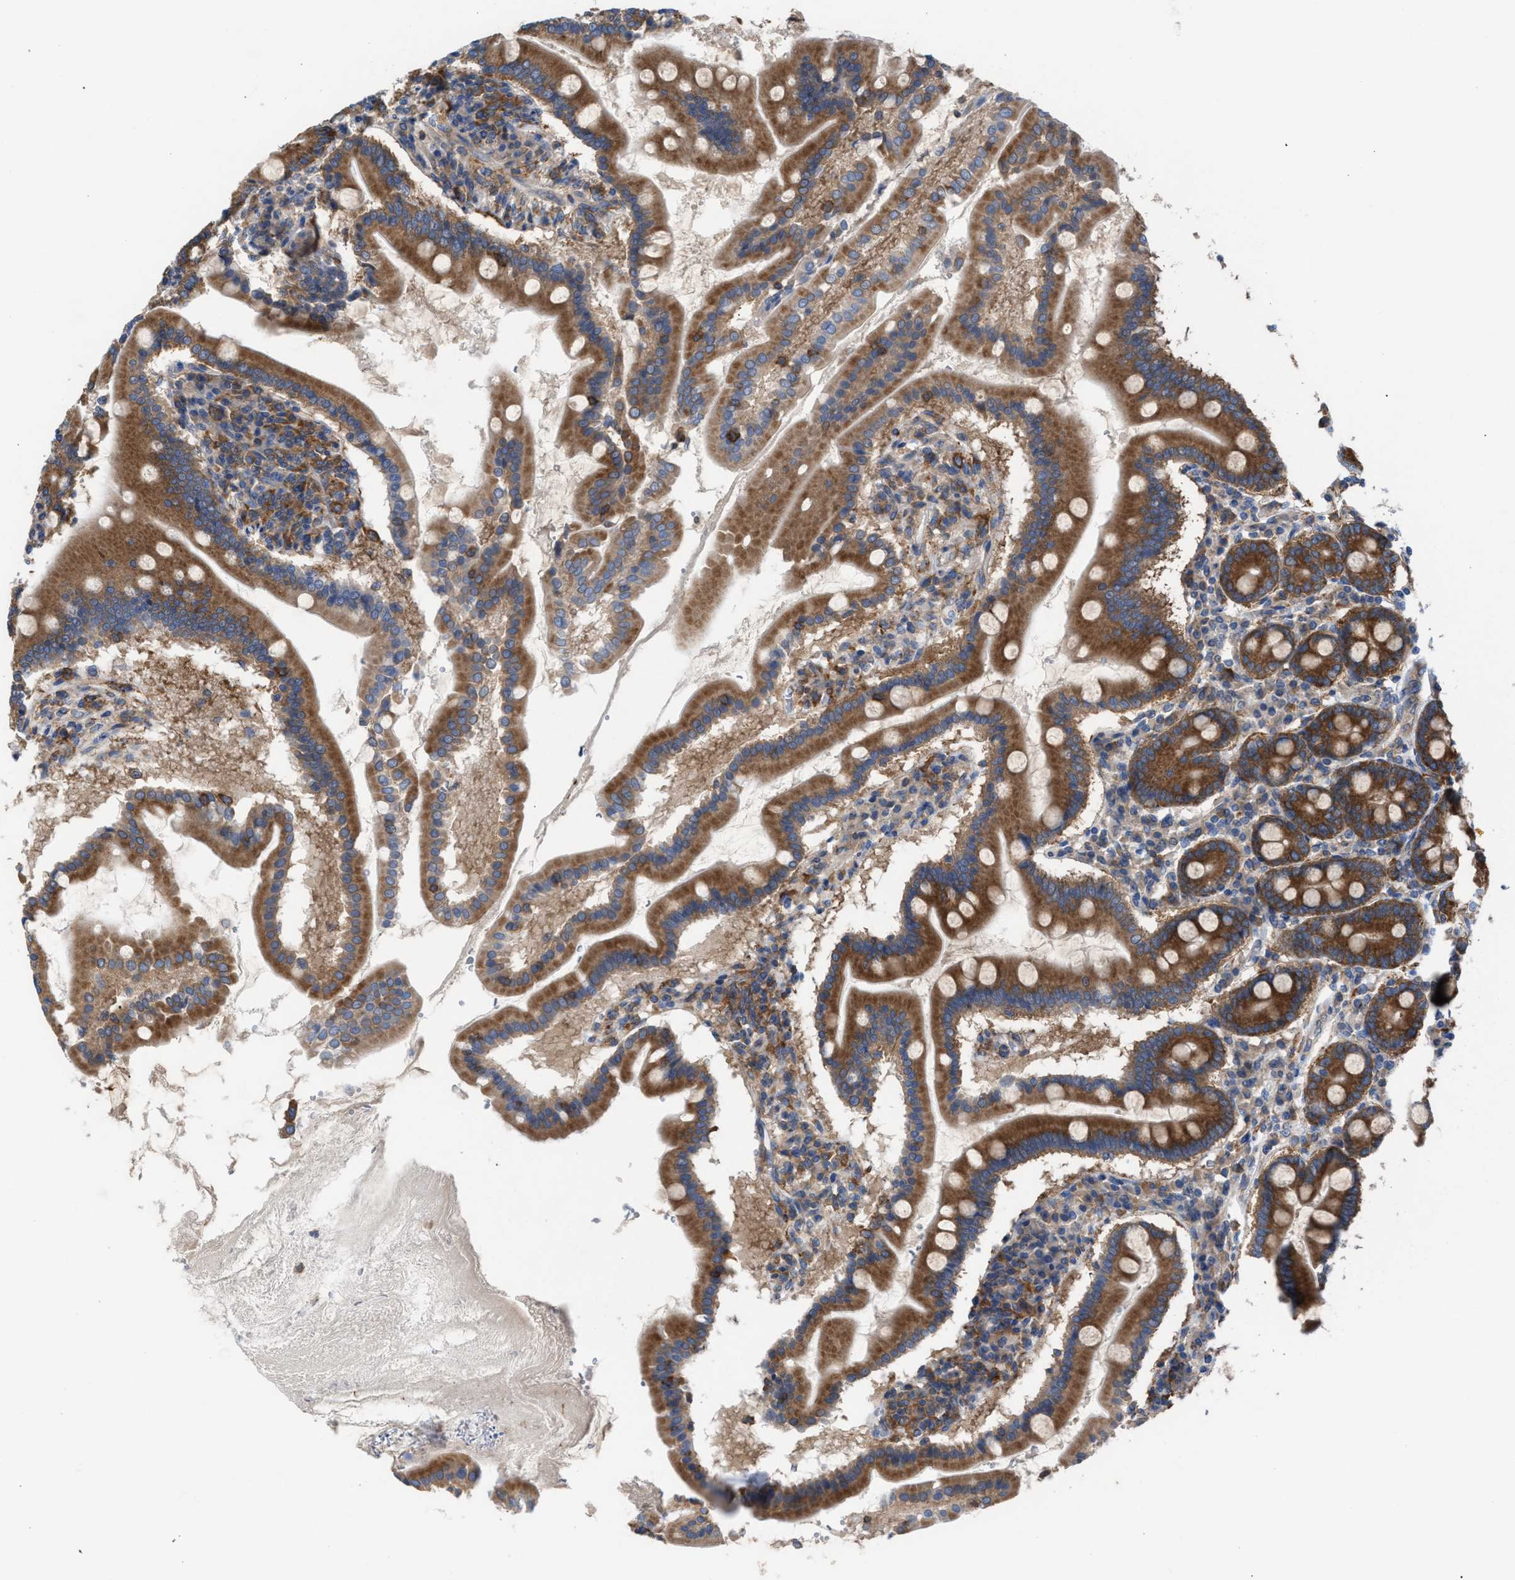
{"staining": {"intensity": "strong", "quantity": ">75%", "location": "cytoplasmic/membranous"}, "tissue": "duodenum", "cell_type": "Glandular cells", "image_type": "normal", "snomed": [{"axis": "morphology", "description": "Normal tissue, NOS"}, {"axis": "topography", "description": "Duodenum"}], "caption": "Immunohistochemistry image of normal duodenum: duodenum stained using immunohistochemistry displays high levels of strong protein expression localized specifically in the cytoplasmic/membranous of glandular cells, appearing as a cytoplasmic/membranous brown color.", "gene": "CDR2L", "patient": {"sex": "male", "age": 50}}